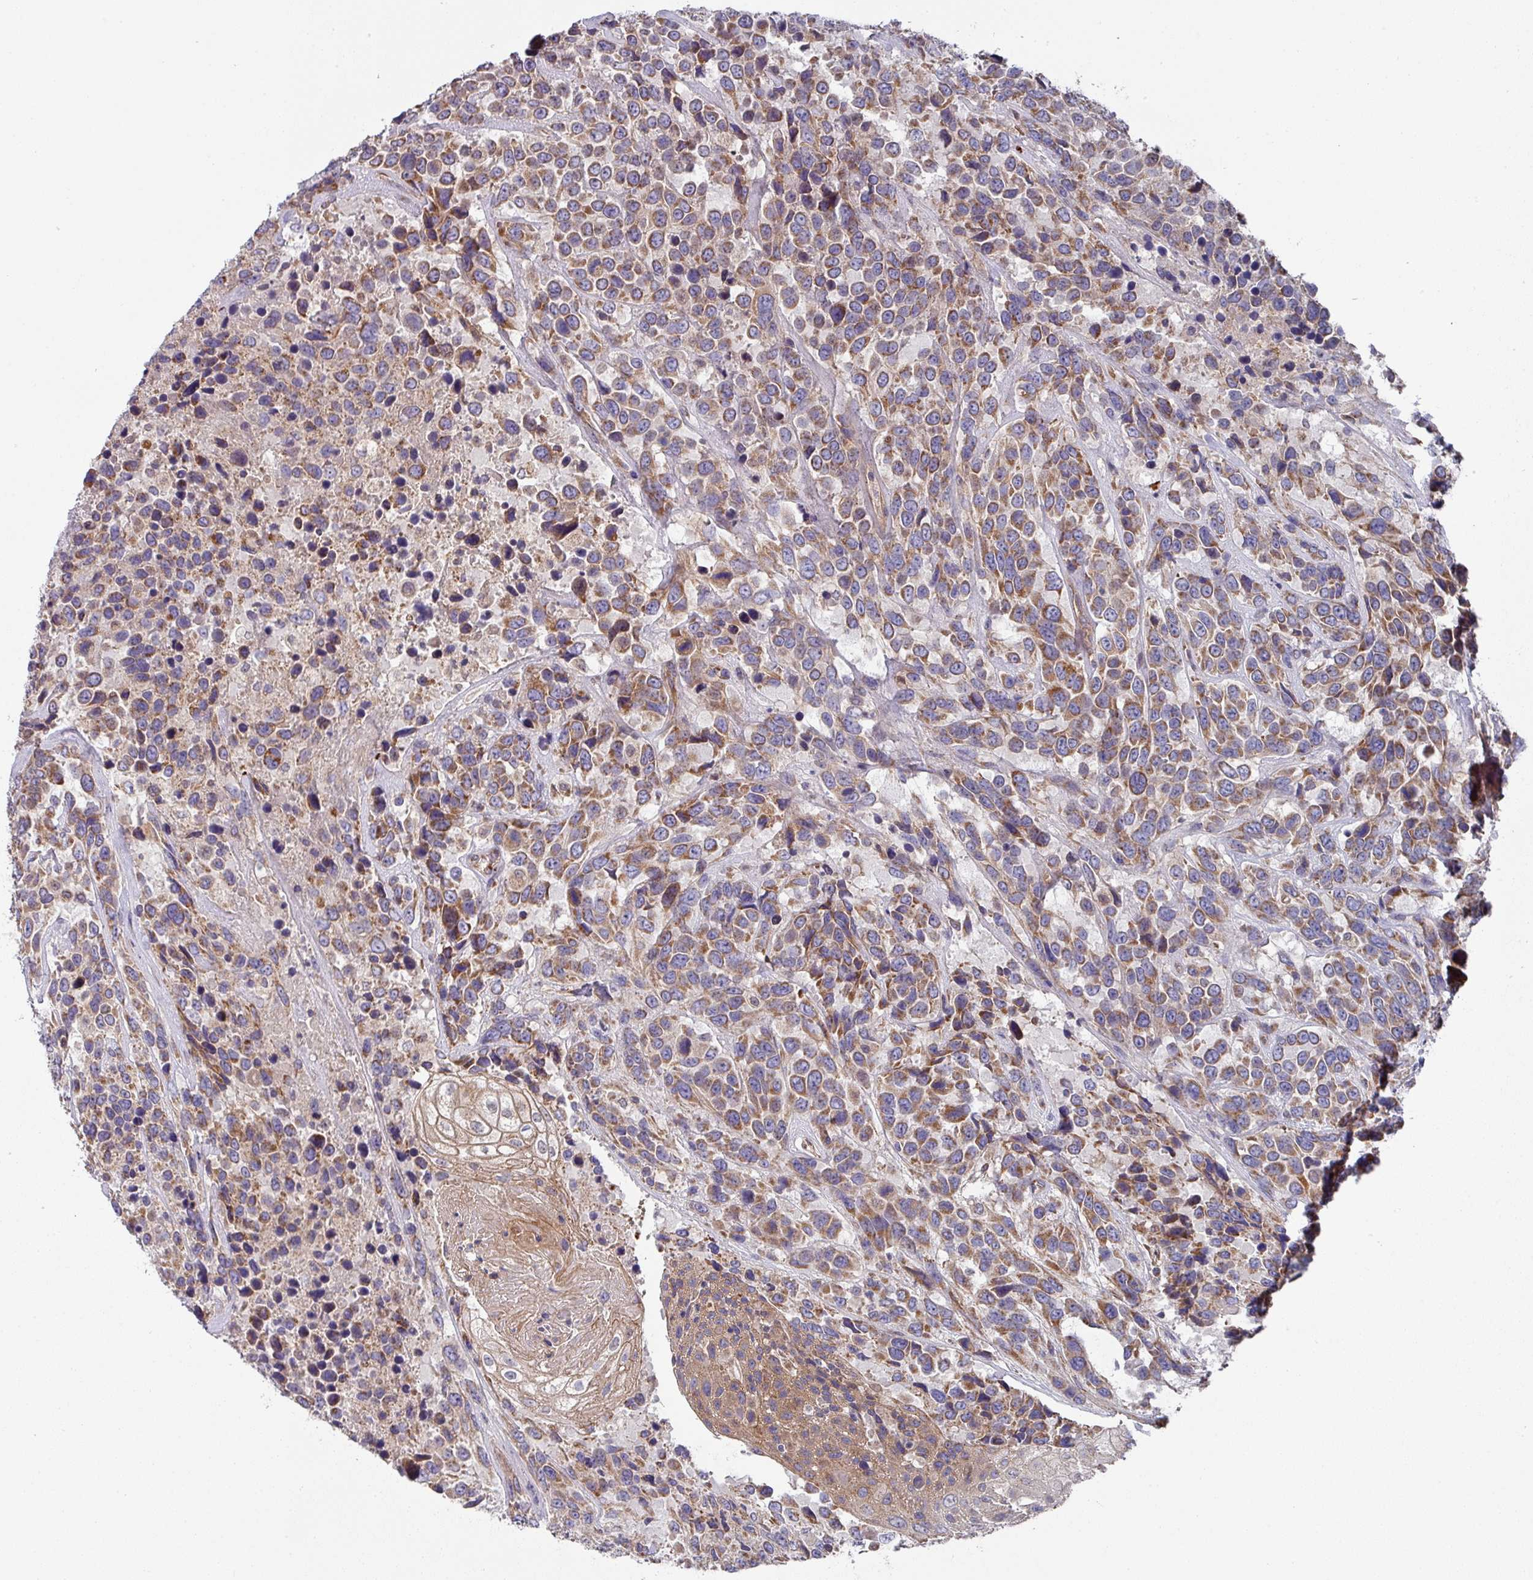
{"staining": {"intensity": "moderate", "quantity": ">75%", "location": "cytoplasmic/membranous"}, "tissue": "urothelial cancer", "cell_type": "Tumor cells", "image_type": "cancer", "snomed": [{"axis": "morphology", "description": "Urothelial carcinoma, High grade"}, {"axis": "topography", "description": "Urinary bladder"}], "caption": "Urothelial cancer stained with DAB (3,3'-diaminobenzidine) IHC displays medium levels of moderate cytoplasmic/membranous positivity in approximately >75% of tumor cells.", "gene": "DCAF12L2", "patient": {"sex": "female", "age": 70}}